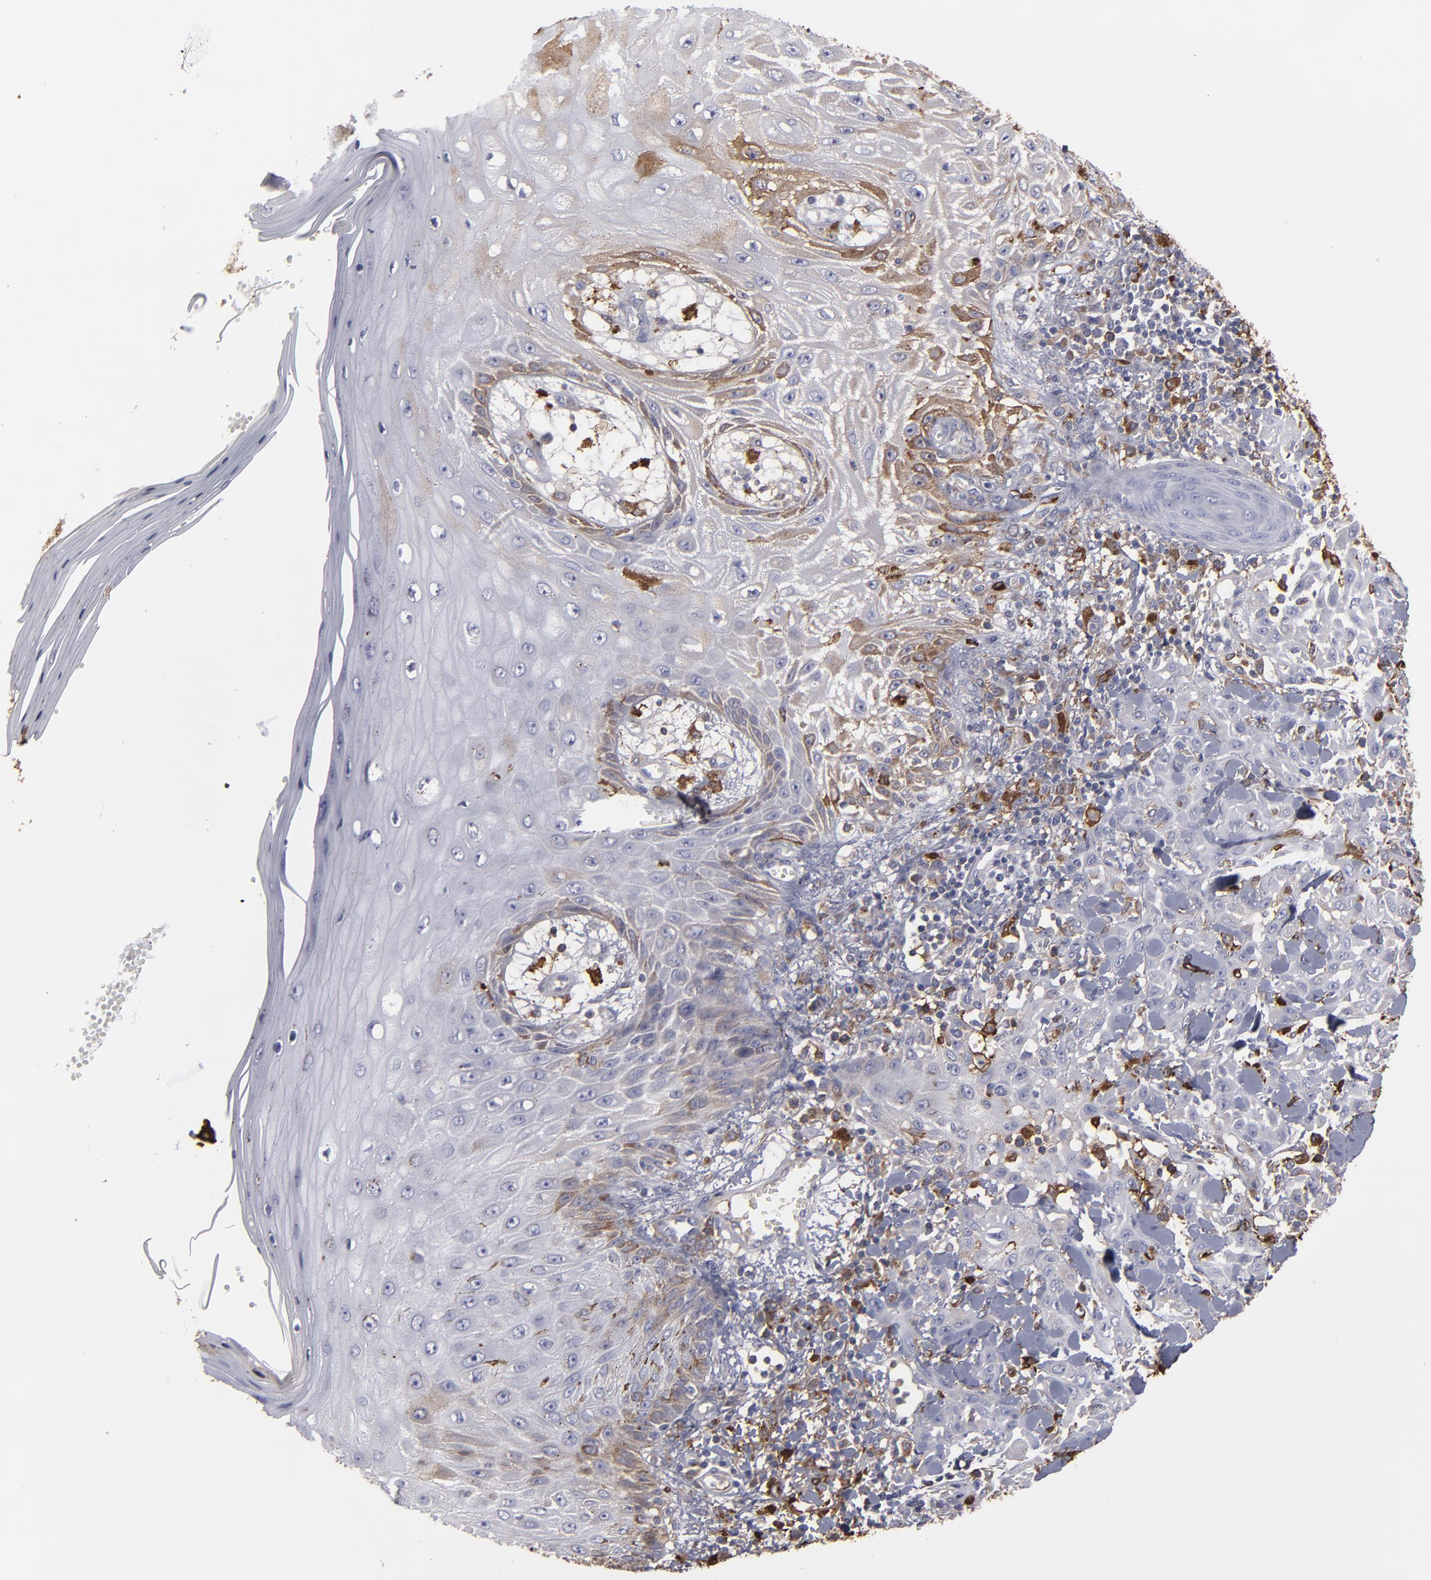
{"staining": {"intensity": "moderate", "quantity": "25%-75%", "location": "cytoplasmic/membranous"}, "tissue": "skin cancer", "cell_type": "Tumor cells", "image_type": "cancer", "snomed": [{"axis": "morphology", "description": "Squamous cell carcinoma, NOS"}, {"axis": "topography", "description": "Skin"}], "caption": "Skin cancer tissue reveals moderate cytoplasmic/membranous positivity in about 25%-75% of tumor cells Immunohistochemistry (ihc) stains the protein in brown and the nuclei are stained blue.", "gene": "ODC1", "patient": {"sex": "male", "age": 24}}